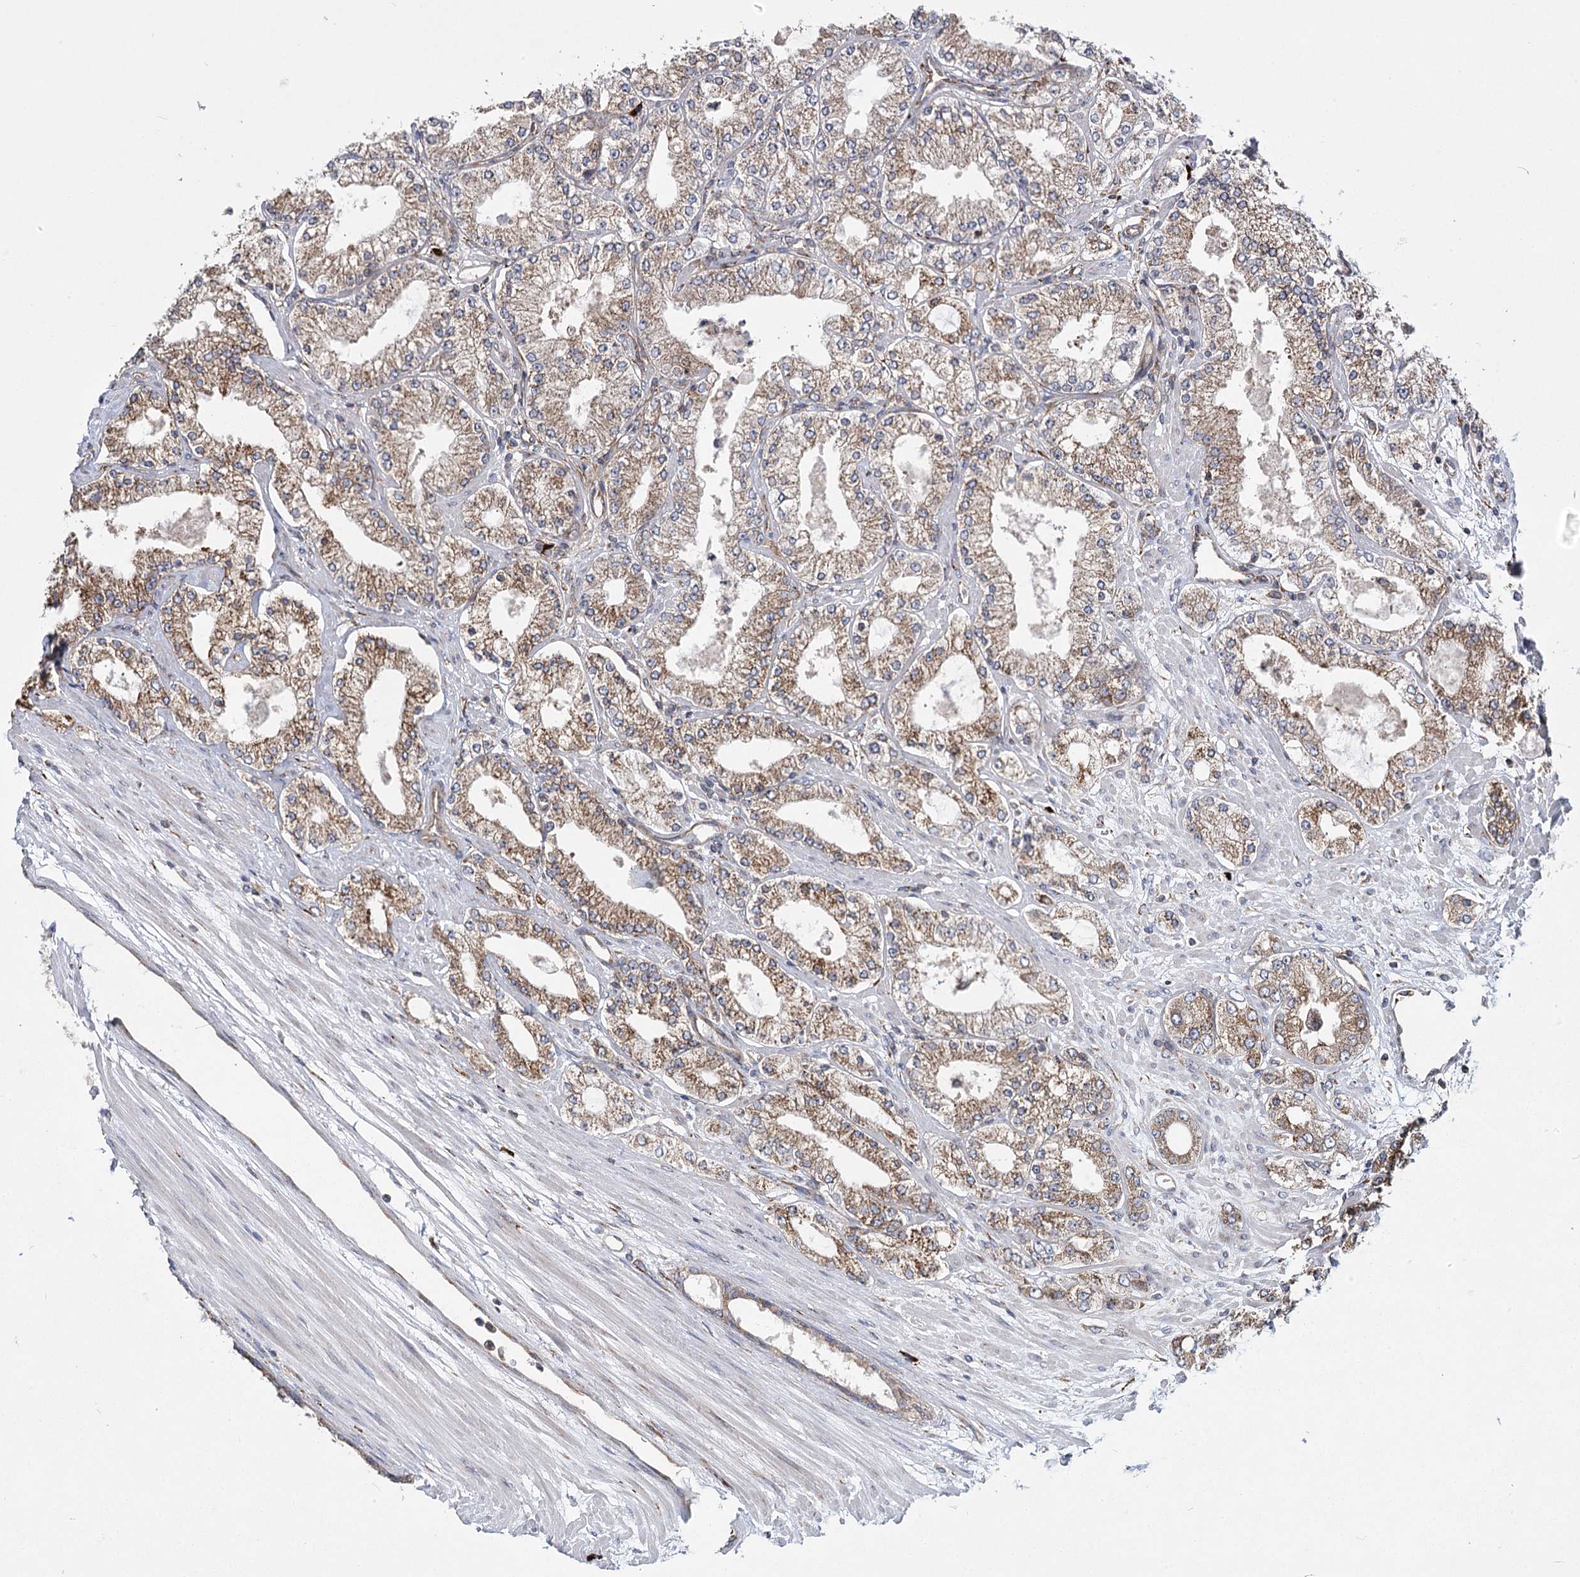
{"staining": {"intensity": "moderate", "quantity": ">75%", "location": "cytoplasmic/membranous"}, "tissue": "prostate cancer", "cell_type": "Tumor cells", "image_type": "cancer", "snomed": [{"axis": "morphology", "description": "Adenocarcinoma, Low grade"}, {"axis": "topography", "description": "Prostate"}], "caption": "DAB (3,3'-diaminobenzidine) immunohistochemical staining of low-grade adenocarcinoma (prostate) reveals moderate cytoplasmic/membranous protein expression in approximately >75% of tumor cells. Using DAB (brown) and hematoxylin (blue) stains, captured at high magnification using brightfield microscopy.", "gene": "POGLUT1", "patient": {"sex": "male", "age": 69}}